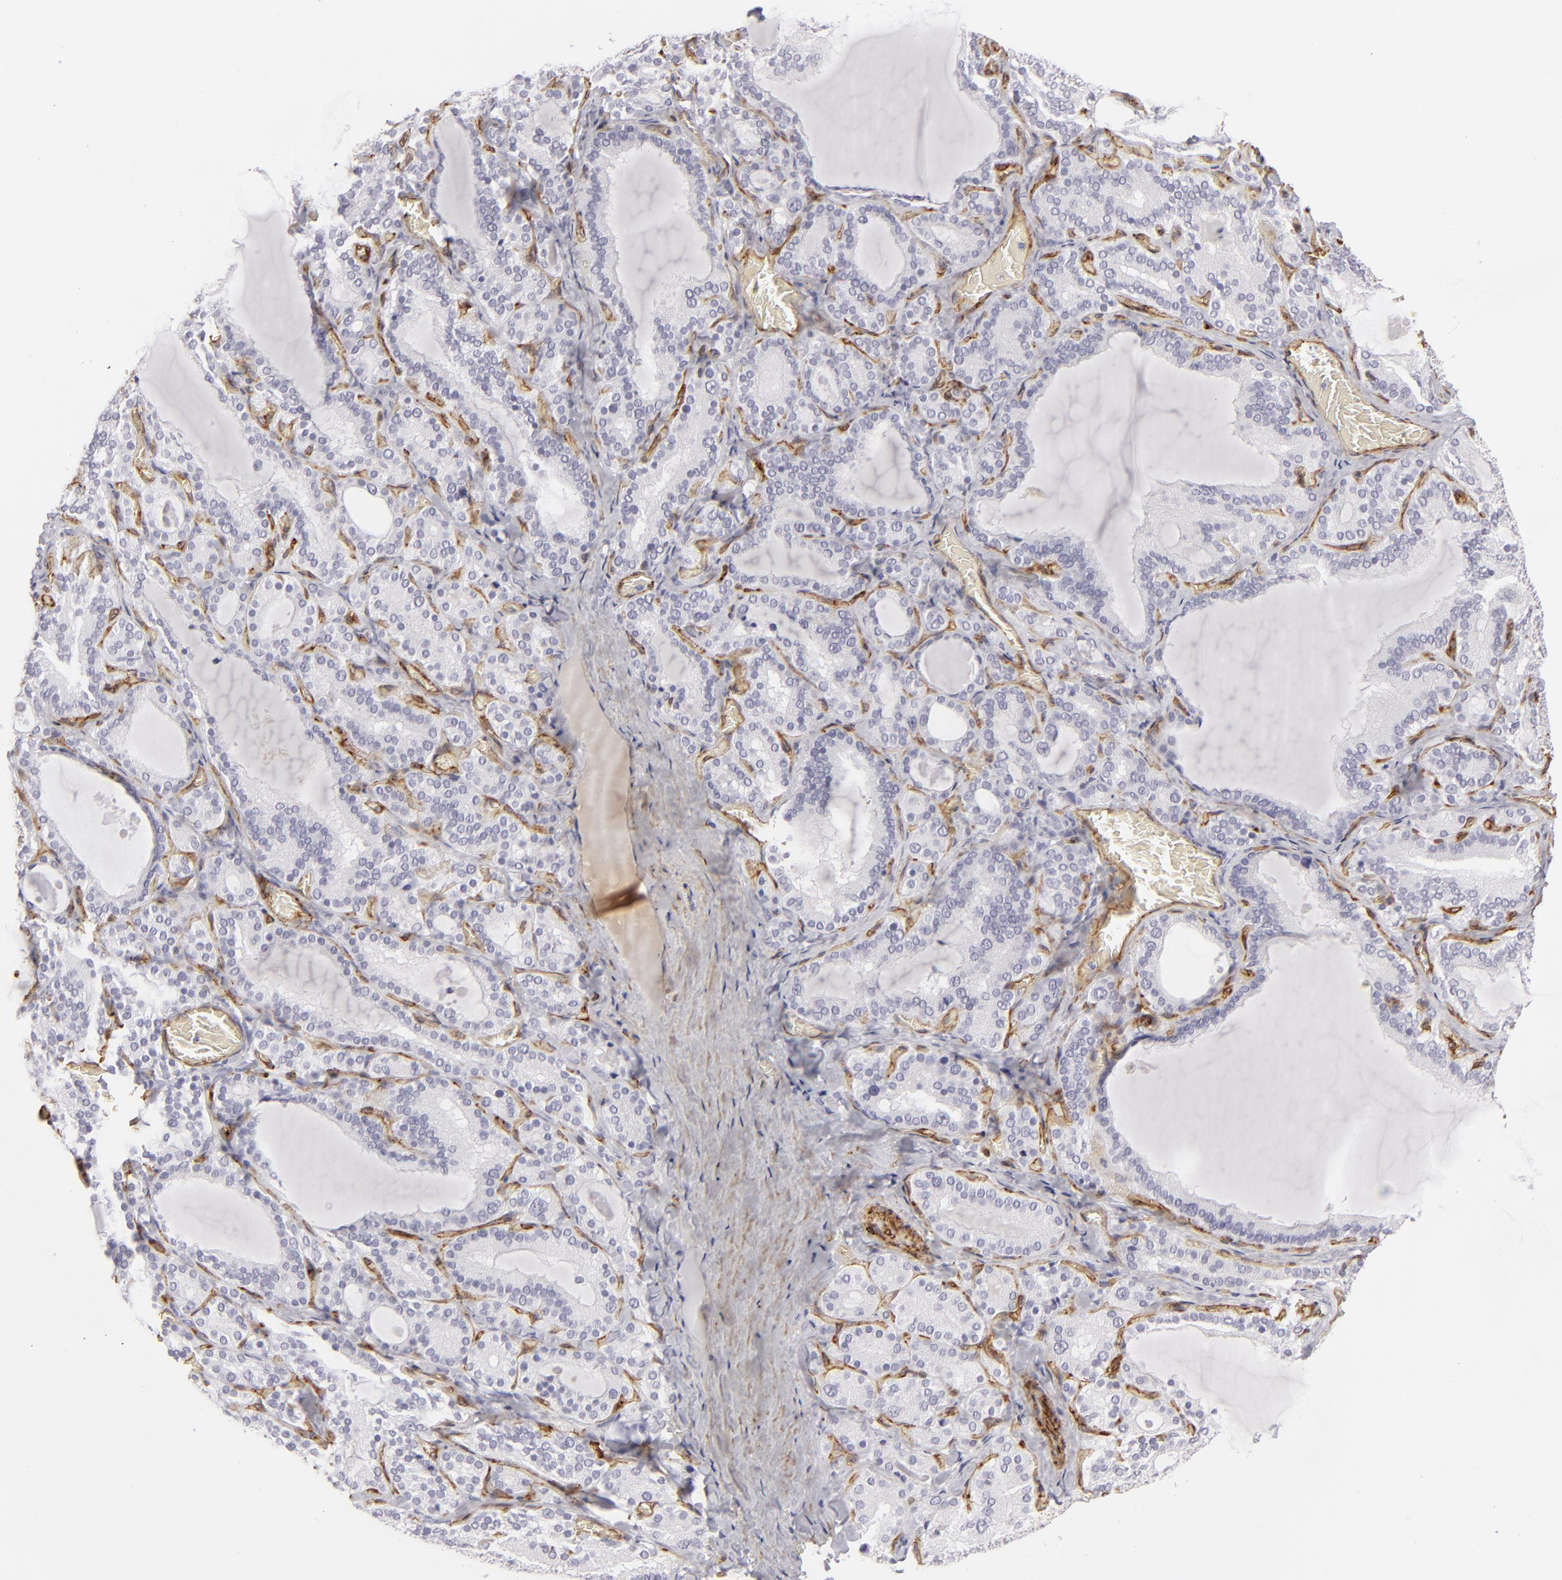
{"staining": {"intensity": "negative", "quantity": "none", "location": "none"}, "tissue": "thyroid gland", "cell_type": "Glandular cells", "image_type": "normal", "snomed": [{"axis": "morphology", "description": "Normal tissue, NOS"}, {"axis": "topography", "description": "Thyroid gland"}], "caption": "This is a image of immunohistochemistry staining of benign thyroid gland, which shows no positivity in glandular cells.", "gene": "MCAM", "patient": {"sex": "female", "age": 33}}